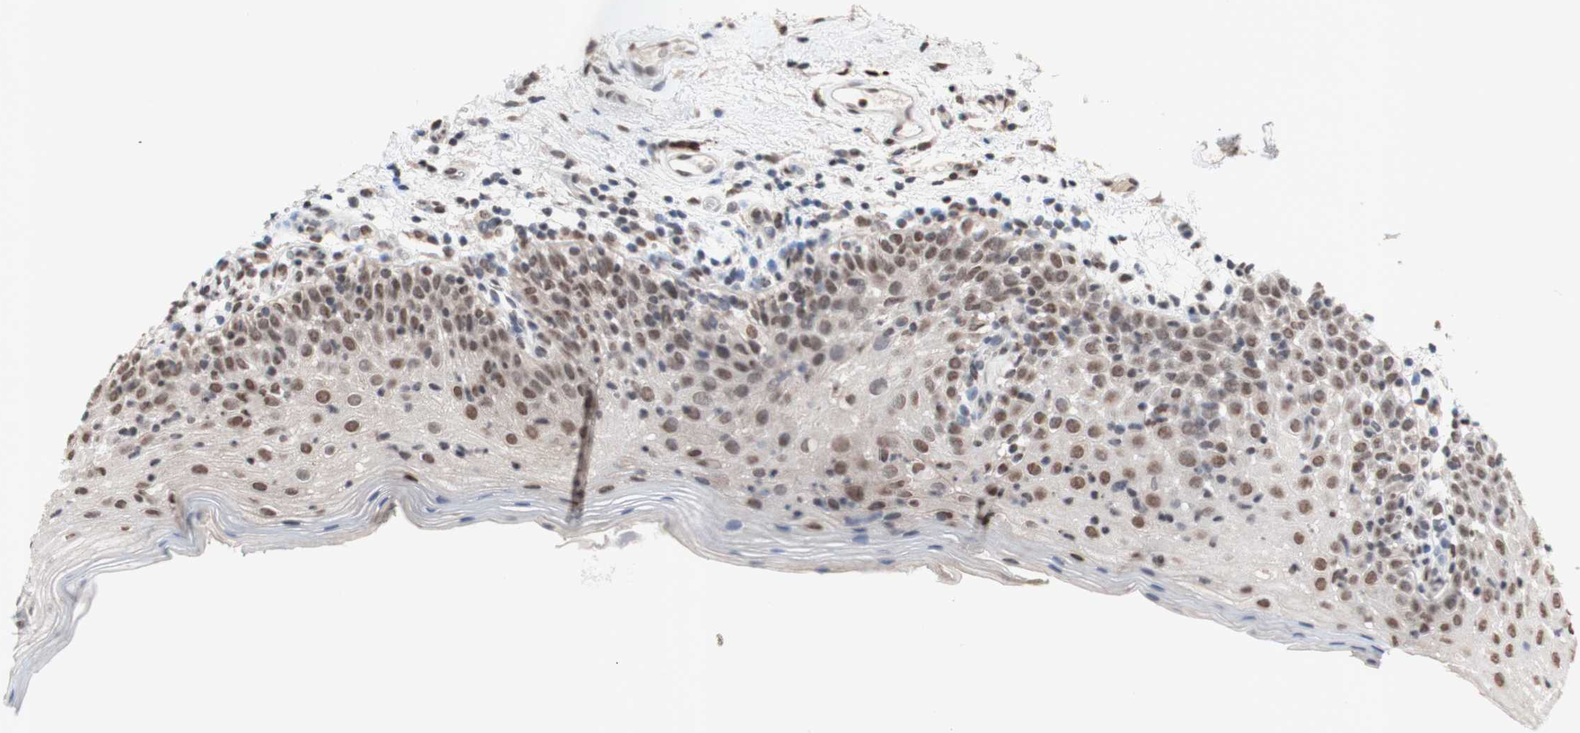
{"staining": {"intensity": "weak", "quantity": ">75%", "location": "nuclear"}, "tissue": "oral mucosa", "cell_type": "Squamous epithelial cells", "image_type": "normal", "snomed": [{"axis": "morphology", "description": "Normal tissue, NOS"}, {"axis": "morphology", "description": "Squamous cell carcinoma, NOS"}, {"axis": "topography", "description": "Skeletal muscle"}, {"axis": "topography", "description": "Oral tissue"}], "caption": "IHC of benign human oral mucosa reveals low levels of weak nuclear expression in about >75% of squamous epithelial cells.", "gene": "SFPQ", "patient": {"sex": "male", "age": 71}}